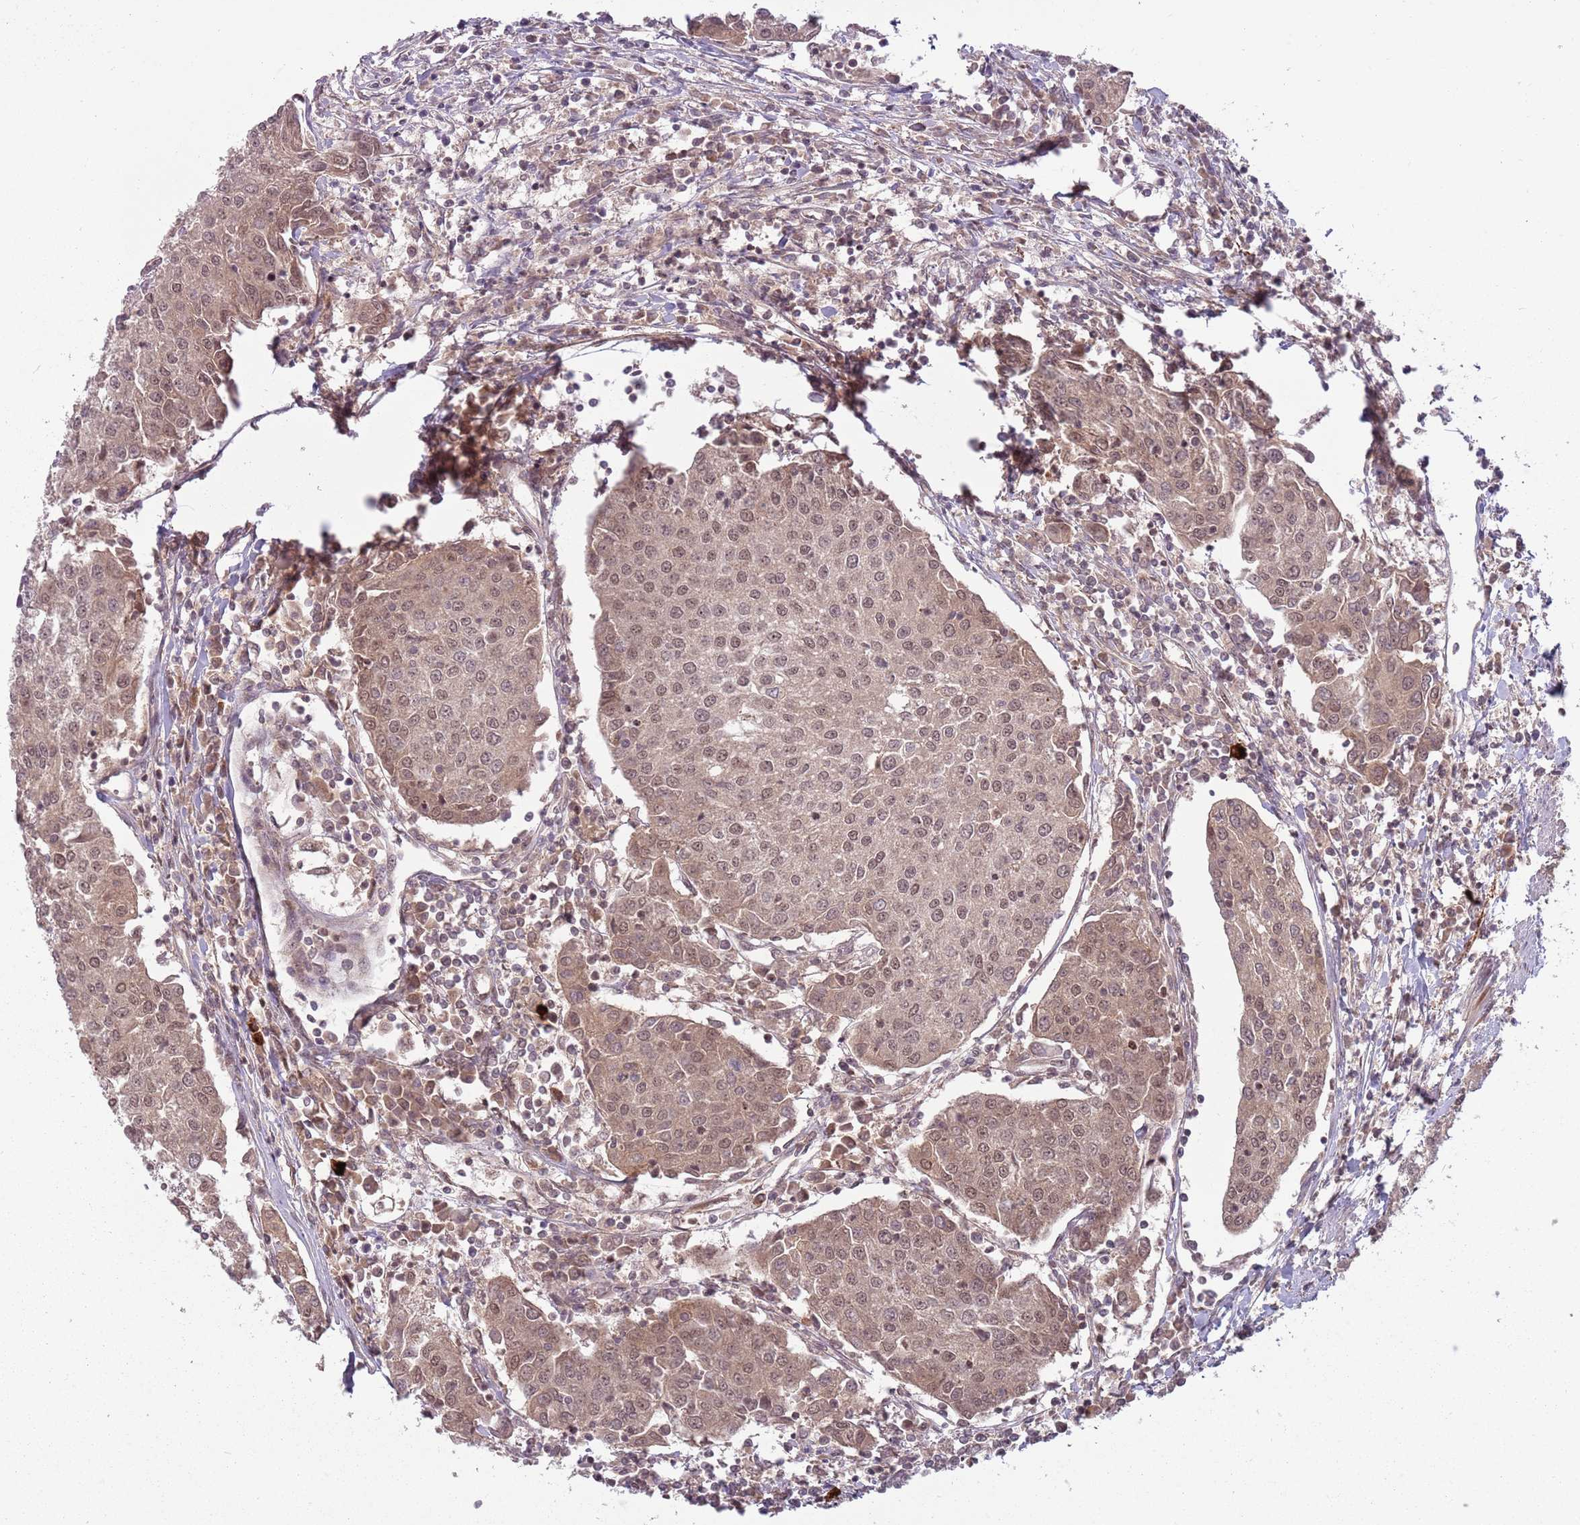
{"staining": {"intensity": "weak", "quantity": ">75%", "location": "nuclear"}, "tissue": "urothelial cancer", "cell_type": "Tumor cells", "image_type": "cancer", "snomed": [{"axis": "morphology", "description": "Urothelial carcinoma, High grade"}, {"axis": "topography", "description": "Urinary bladder"}], "caption": "Protein positivity by immunohistochemistry reveals weak nuclear staining in about >75% of tumor cells in urothelial cancer.", "gene": "ADAMTS3", "patient": {"sex": "female", "age": 85}}